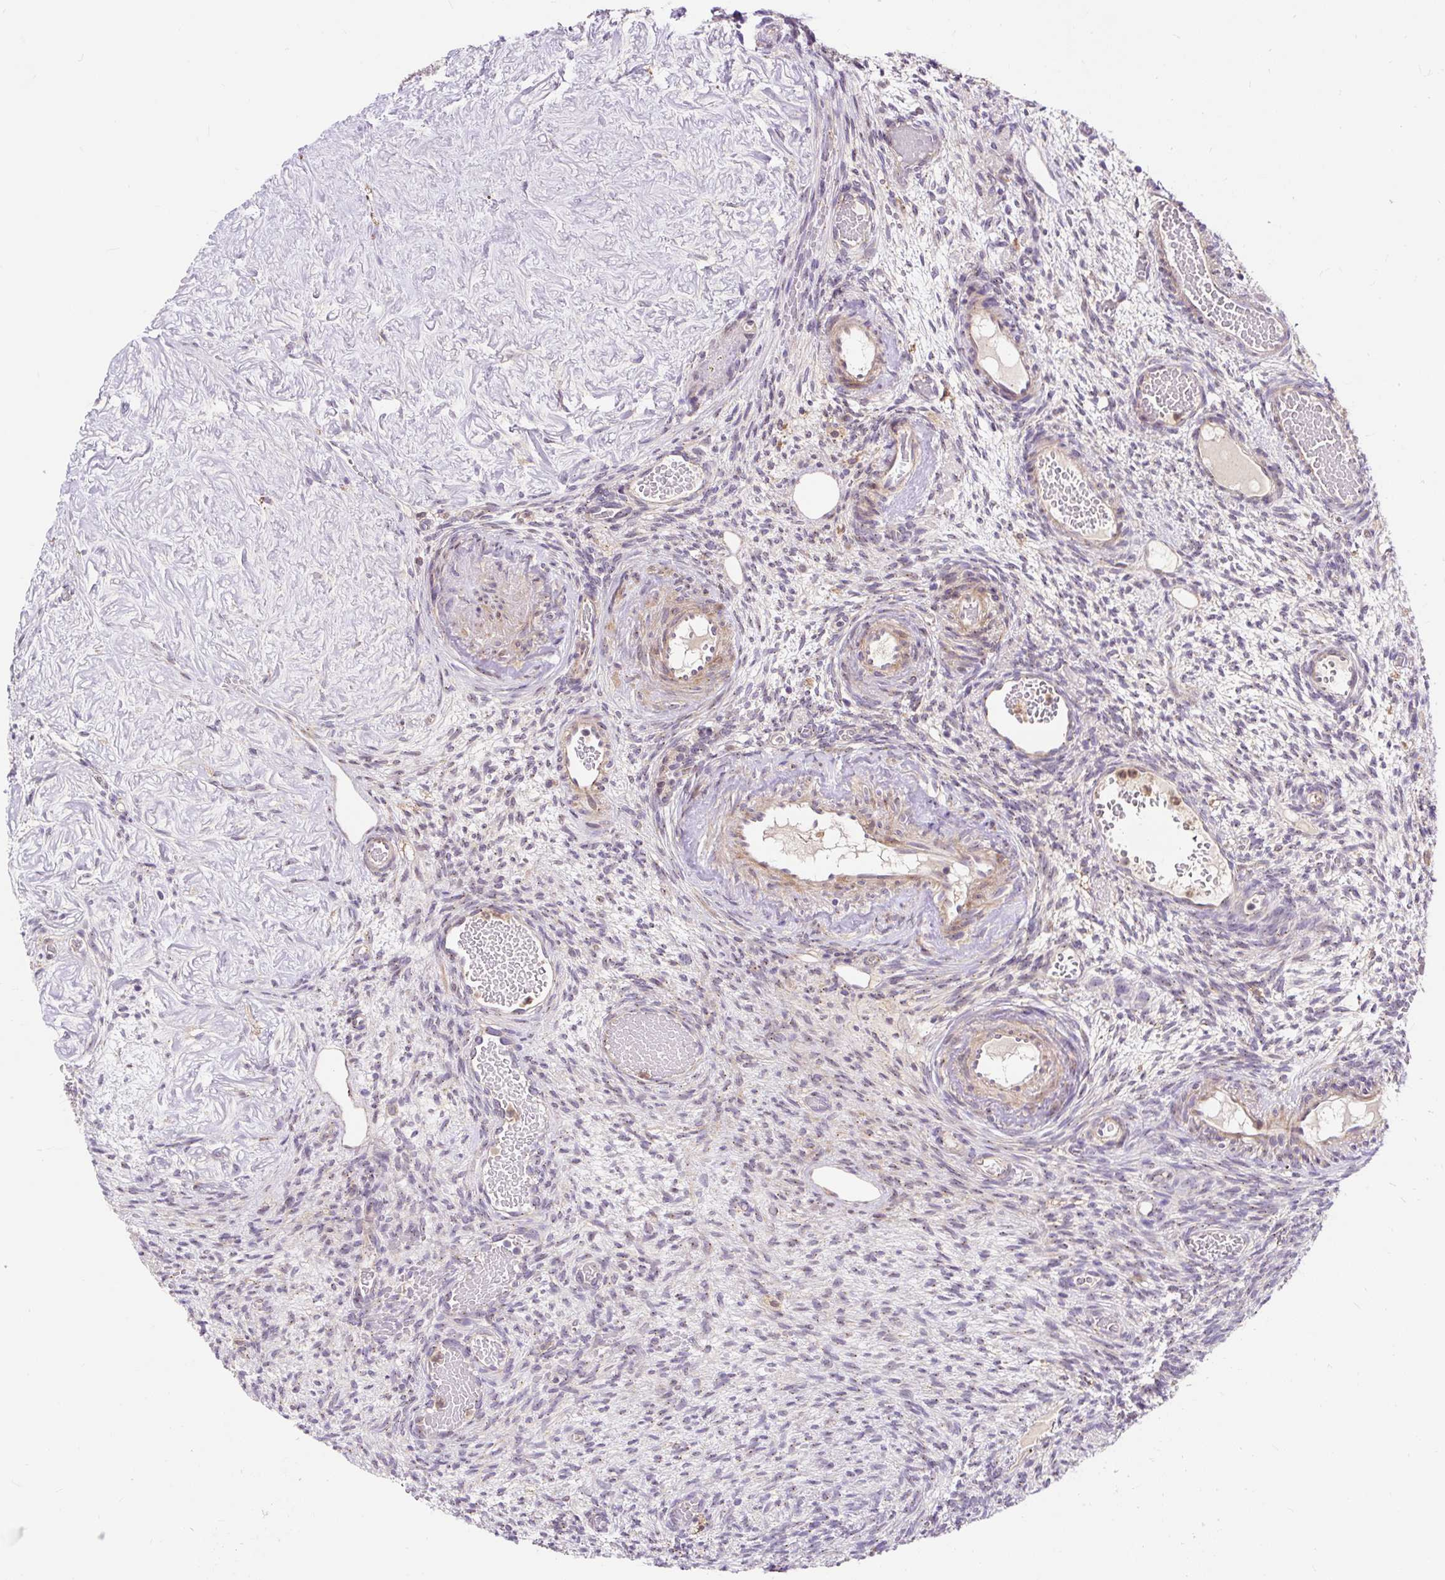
{"staining": {"intensity": "negative", "quantity": "none", "location": "none"}, "tissue": "ovary", "cell_type": "Follicle cells", "image_type": "normal", "snomed": [{"axis": "morphology", "description": "Normal tissue, NOS"}, {"axis": "topography", "description": "Ovary"}], "caption": "Ovary was stained to show a protein in brown. There is no significant expression in follicle cells. (DAB (3,3'-diaminobenzidine) immunohistochemistry with hematoxylin counter stain).", "gene": "TRIAP1", "patient": {"sex": "female", "age": 67}}